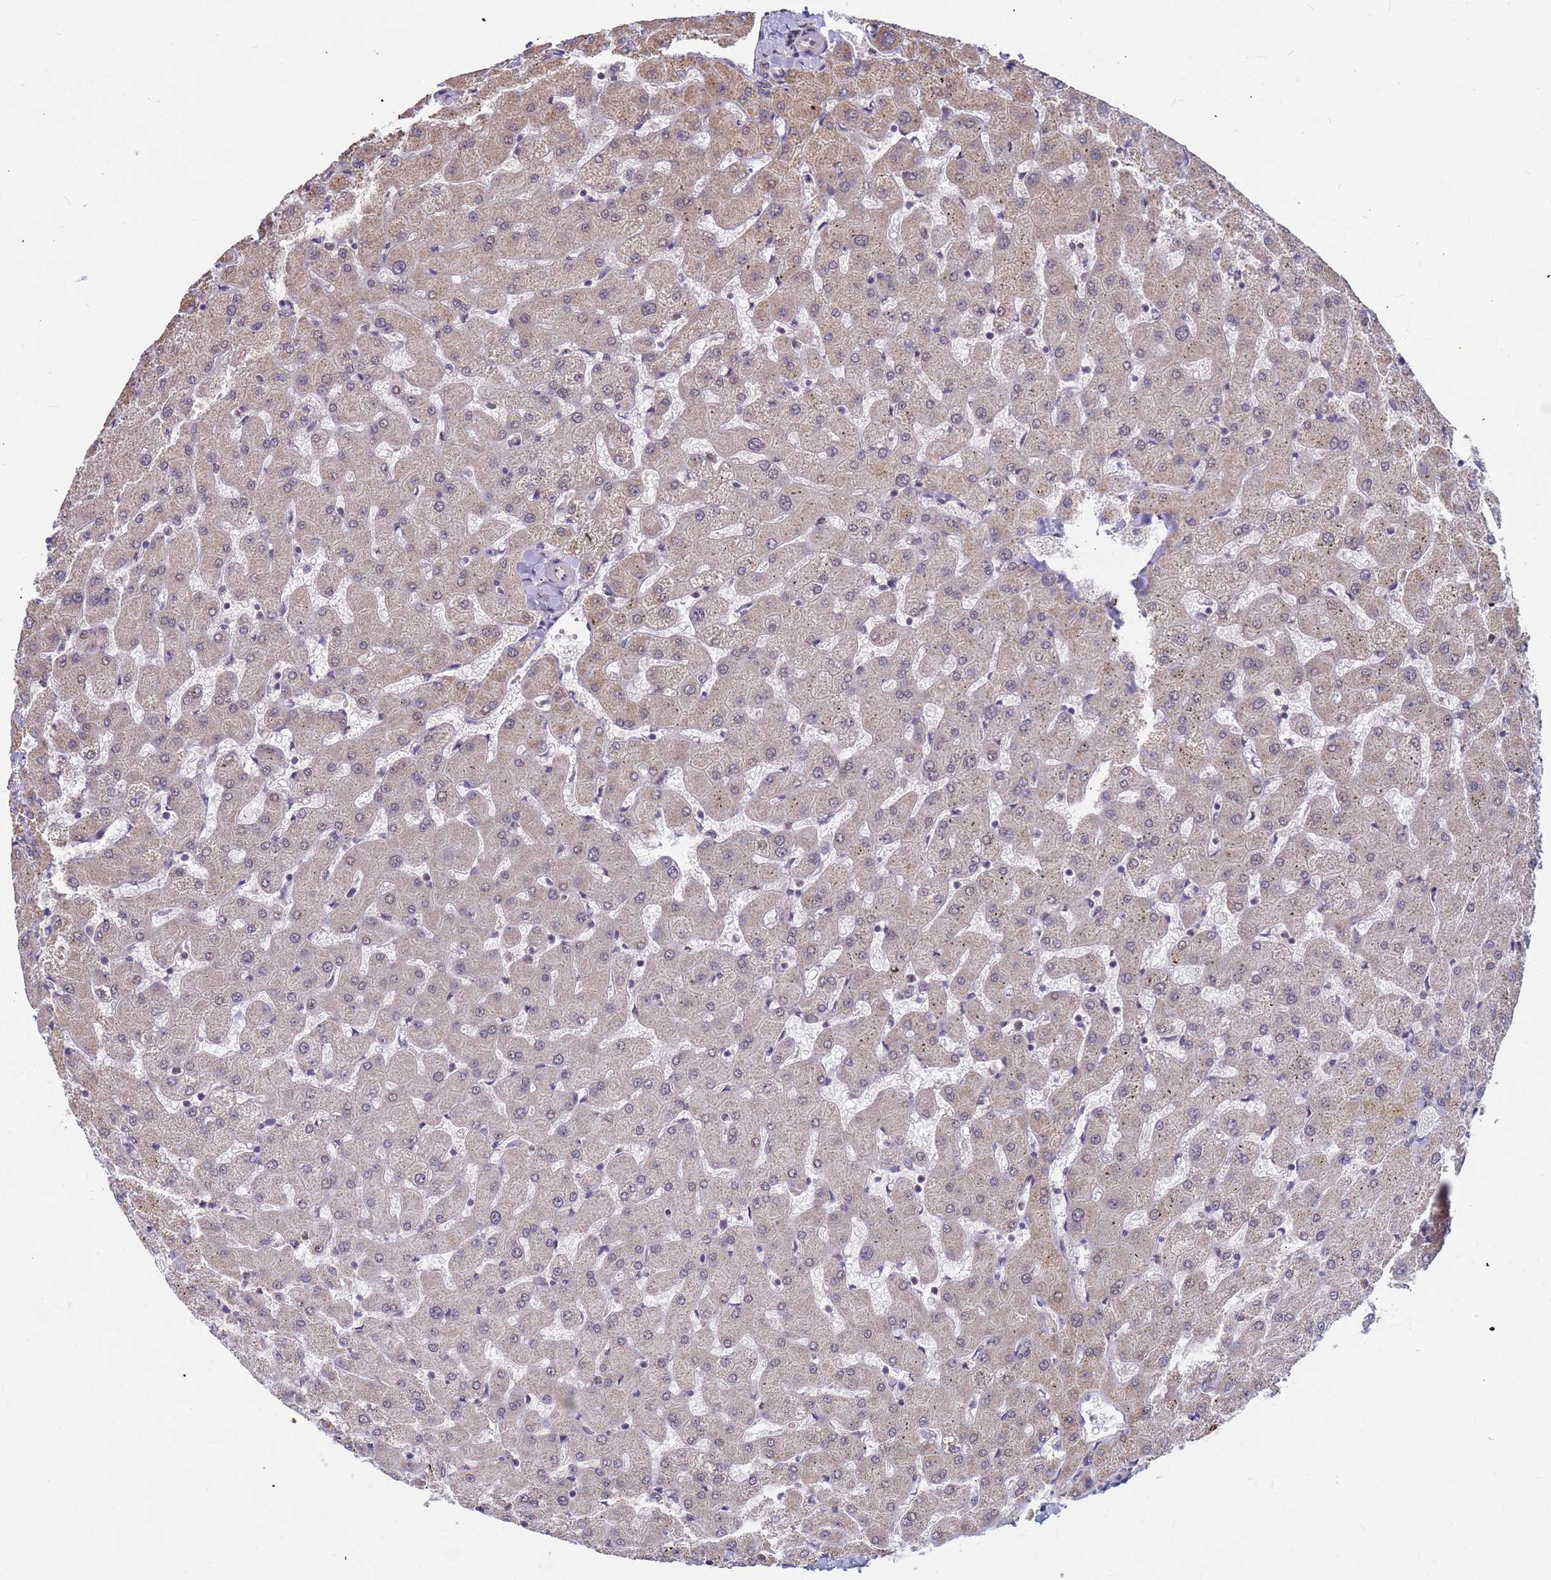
{"staining": {"intensity": "weak", "quantity": "<25%", "location": "nuclear"}, "tissue": "liver", "cell_type": "Cholangiocytes", "image_type": "normal", "snomed": [{"axis": "morphology", "description": "Normal tissue, NOS"}, {"axis": "topography", "description": "Liver"}], "caption": "Cholangiocytes are negative for brown protein staining in benign liver. (Brightfield microscopy of DAB immunohistochemistry (IHC) at high magnification).", "gene": "DENND2B", "patient": {"sex": "female", "age": 63}}